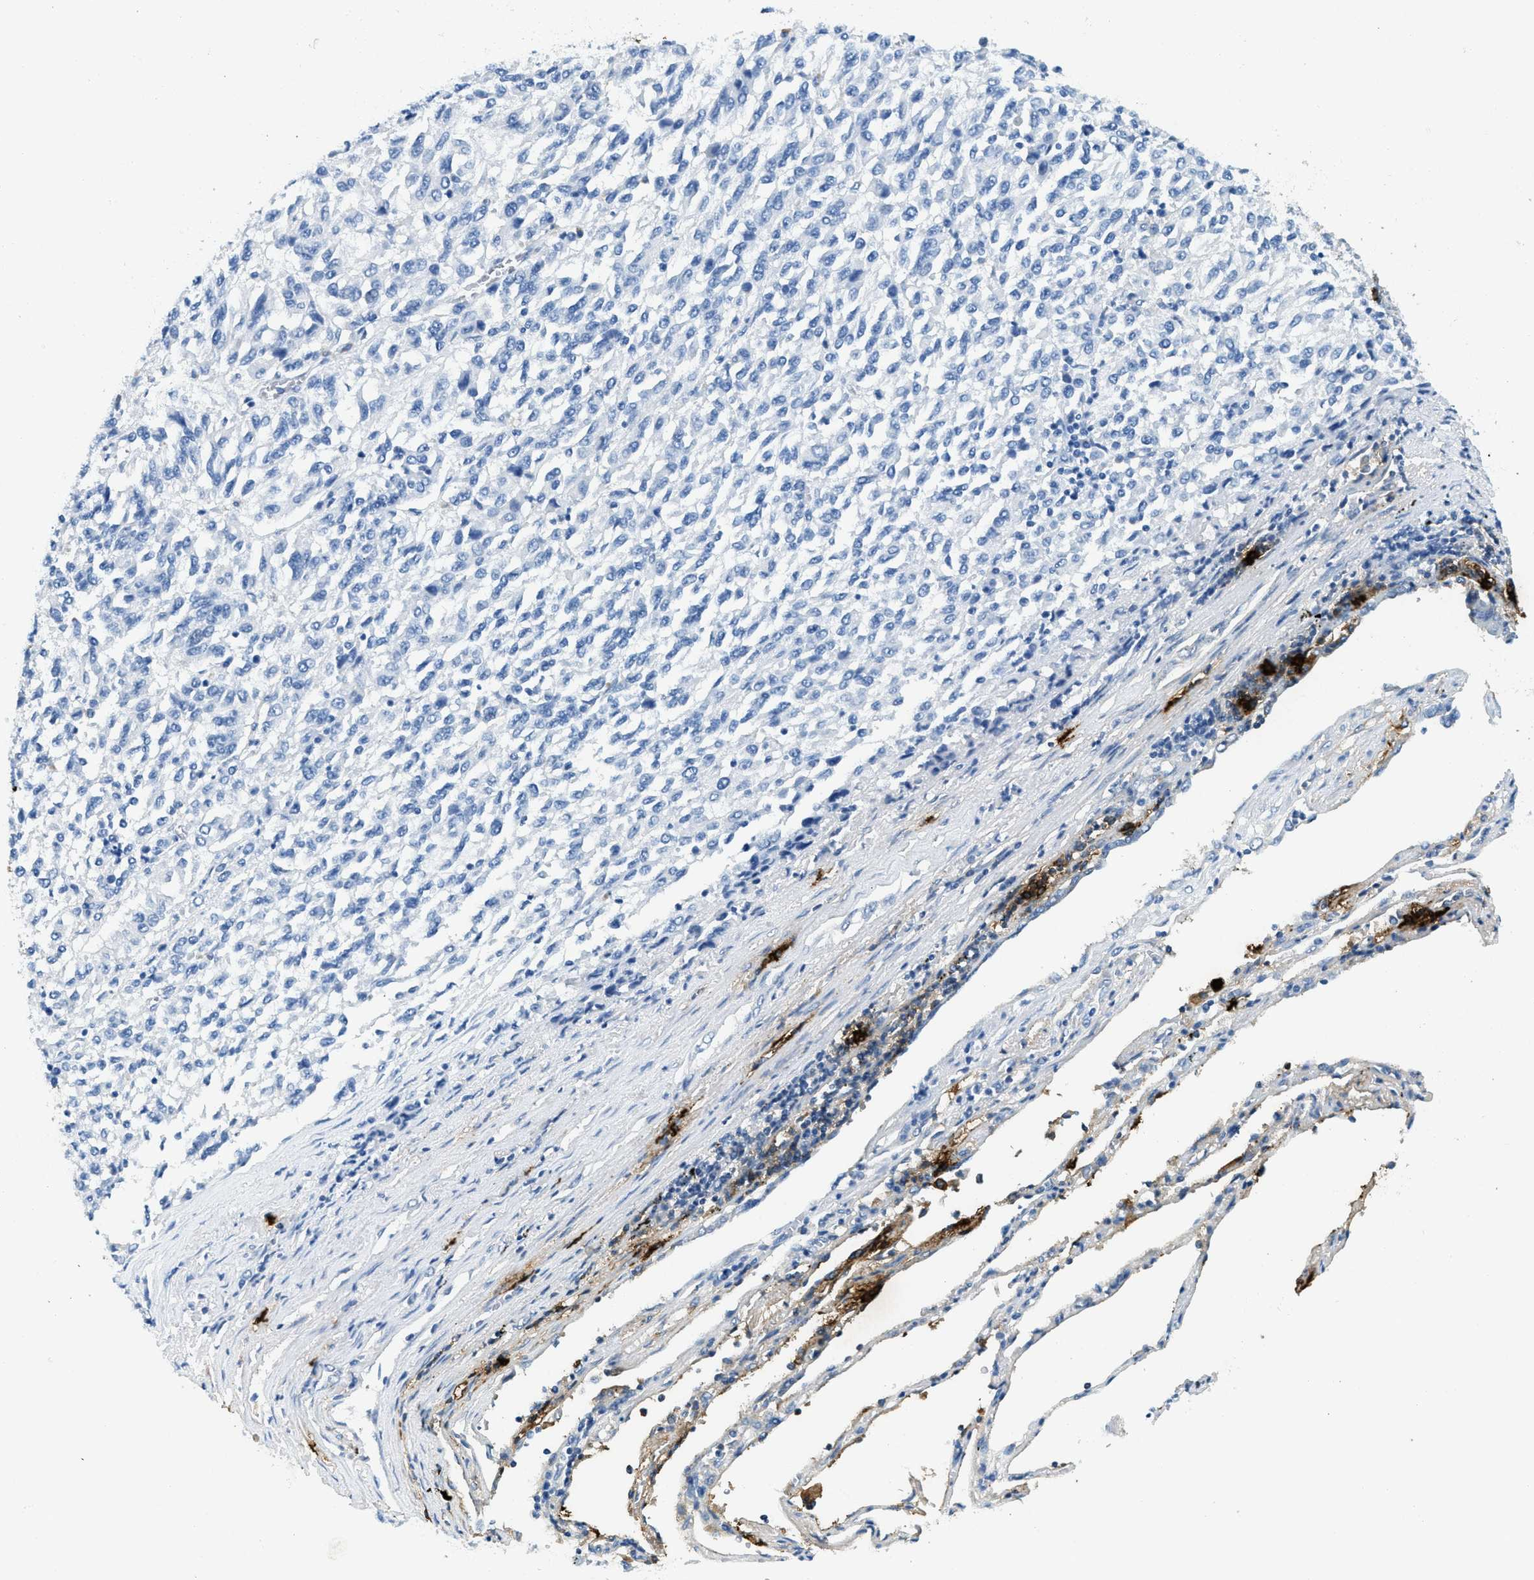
{"staining": {"intensity": "negative", "quantity": "none", "location": "none"}, "tissue": "melanoma", "cell_type": "Tumor cells", "image_type": "cancer", "snomed": [{"axis": "morphology", "description": "Malignant melanoma, Metastatic site"}, {"axis": "topography", "description": "Lung"}], "caption": "Tumor cells show no significant protein expression in malignant melanoma (metastatic site). (Stains: DAB (3,3'-diaminobenzidine) immunohistochemistry with hematoxylin counter stain, Microscopy: brightfield microscopy at high magnification).", "gene": "TPSAB1", "patient": {"sex": "male", "age": 64}}